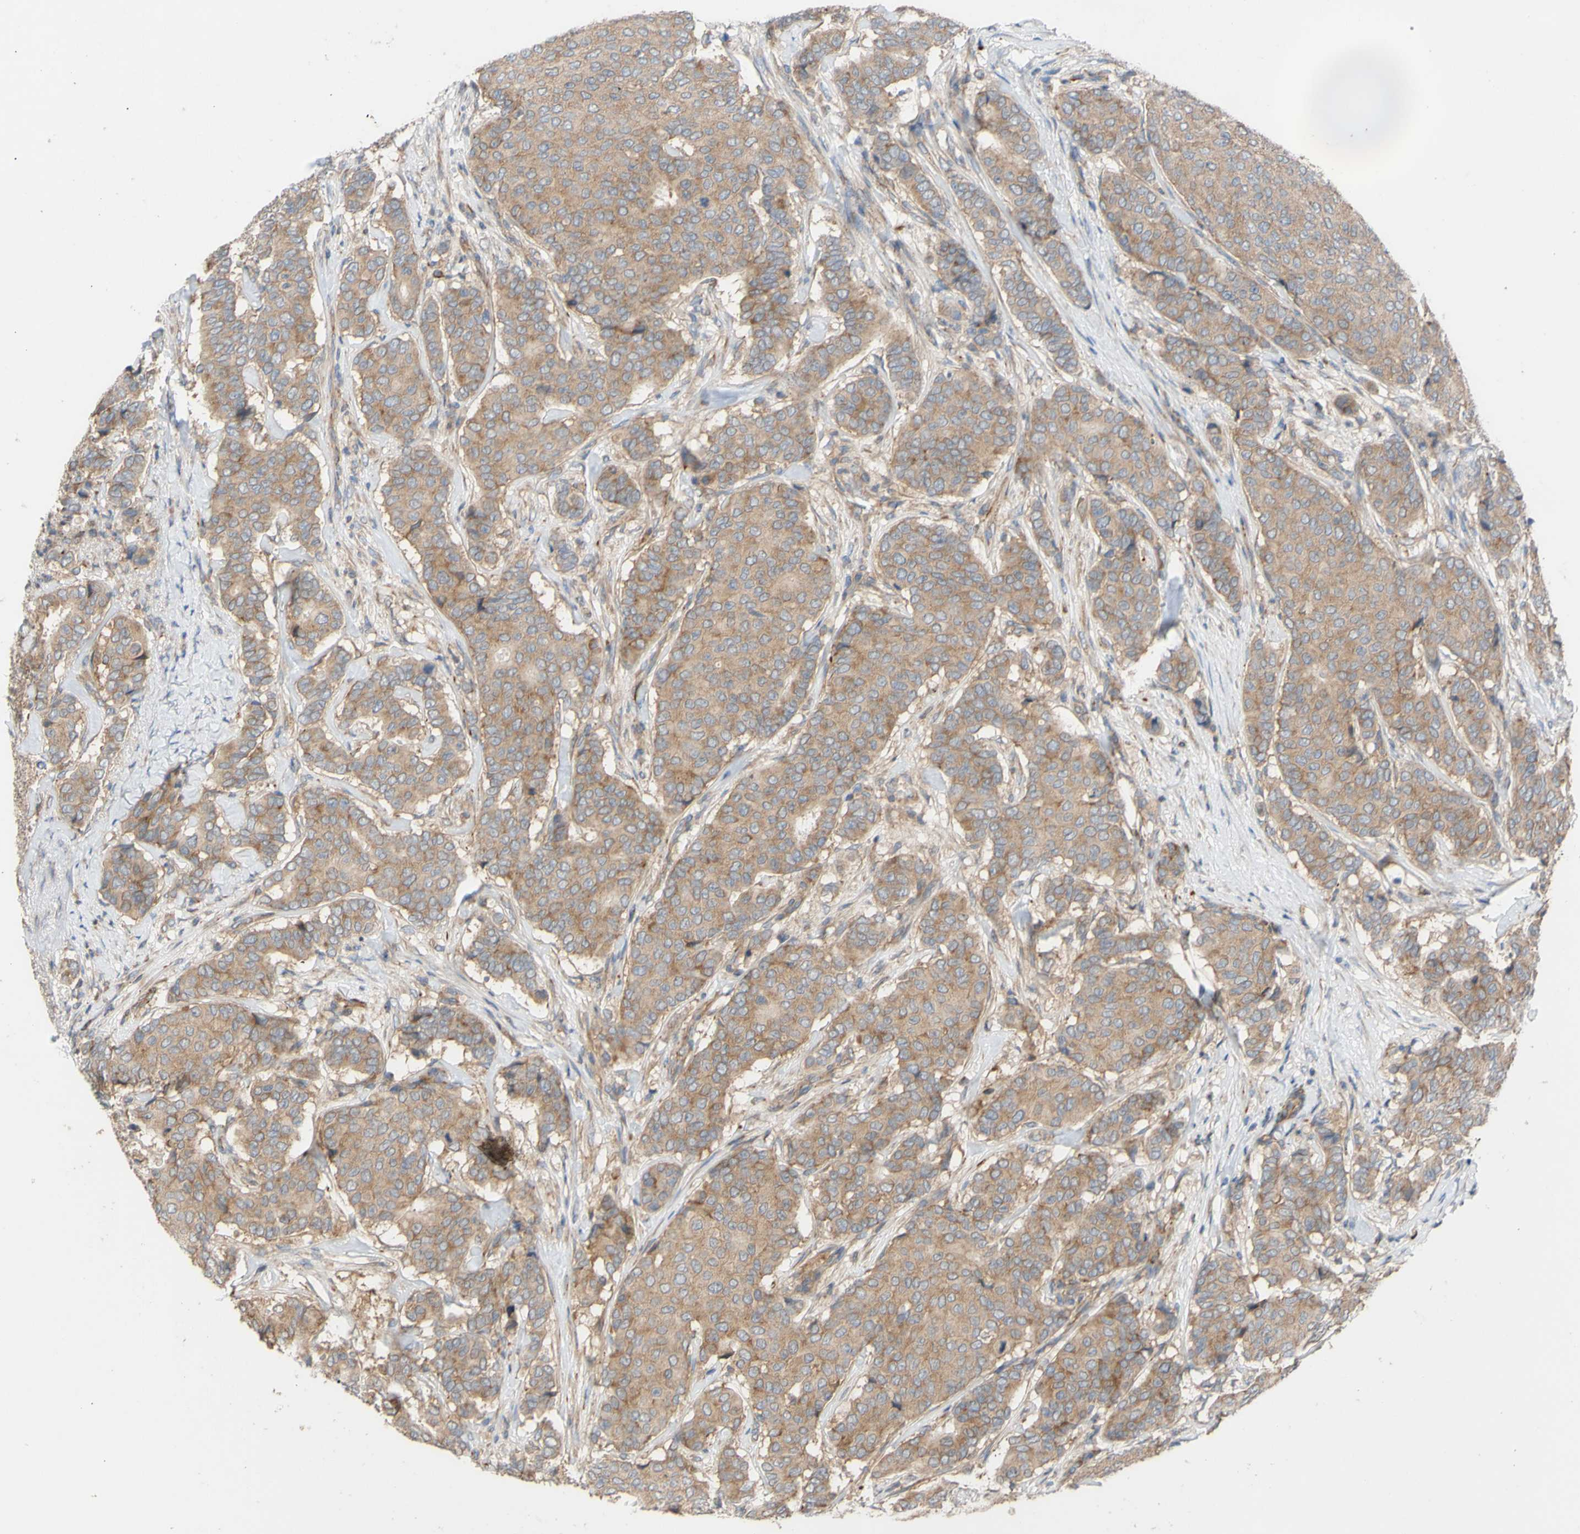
{"staining": {"intensity": "moderate", "quantity": ">75%", "location": "cytoplasmic/membranous"}, "tissue": "breast cancer", "cell_type": "Tumor cells", "image_type": "cancer", "snomed": [{"axis": "morphology", "description": "Duct carcinoma"}, {"axis": "topography", "description": "Breast"}], "caption": "A brown stain highlights moderate cytoplasmic/membranous positivity of a protein in human breast intraductal carcinoma tumor cells.", "gene": "EIF2S3", "patient": {"sex": "female", "age": 75}}